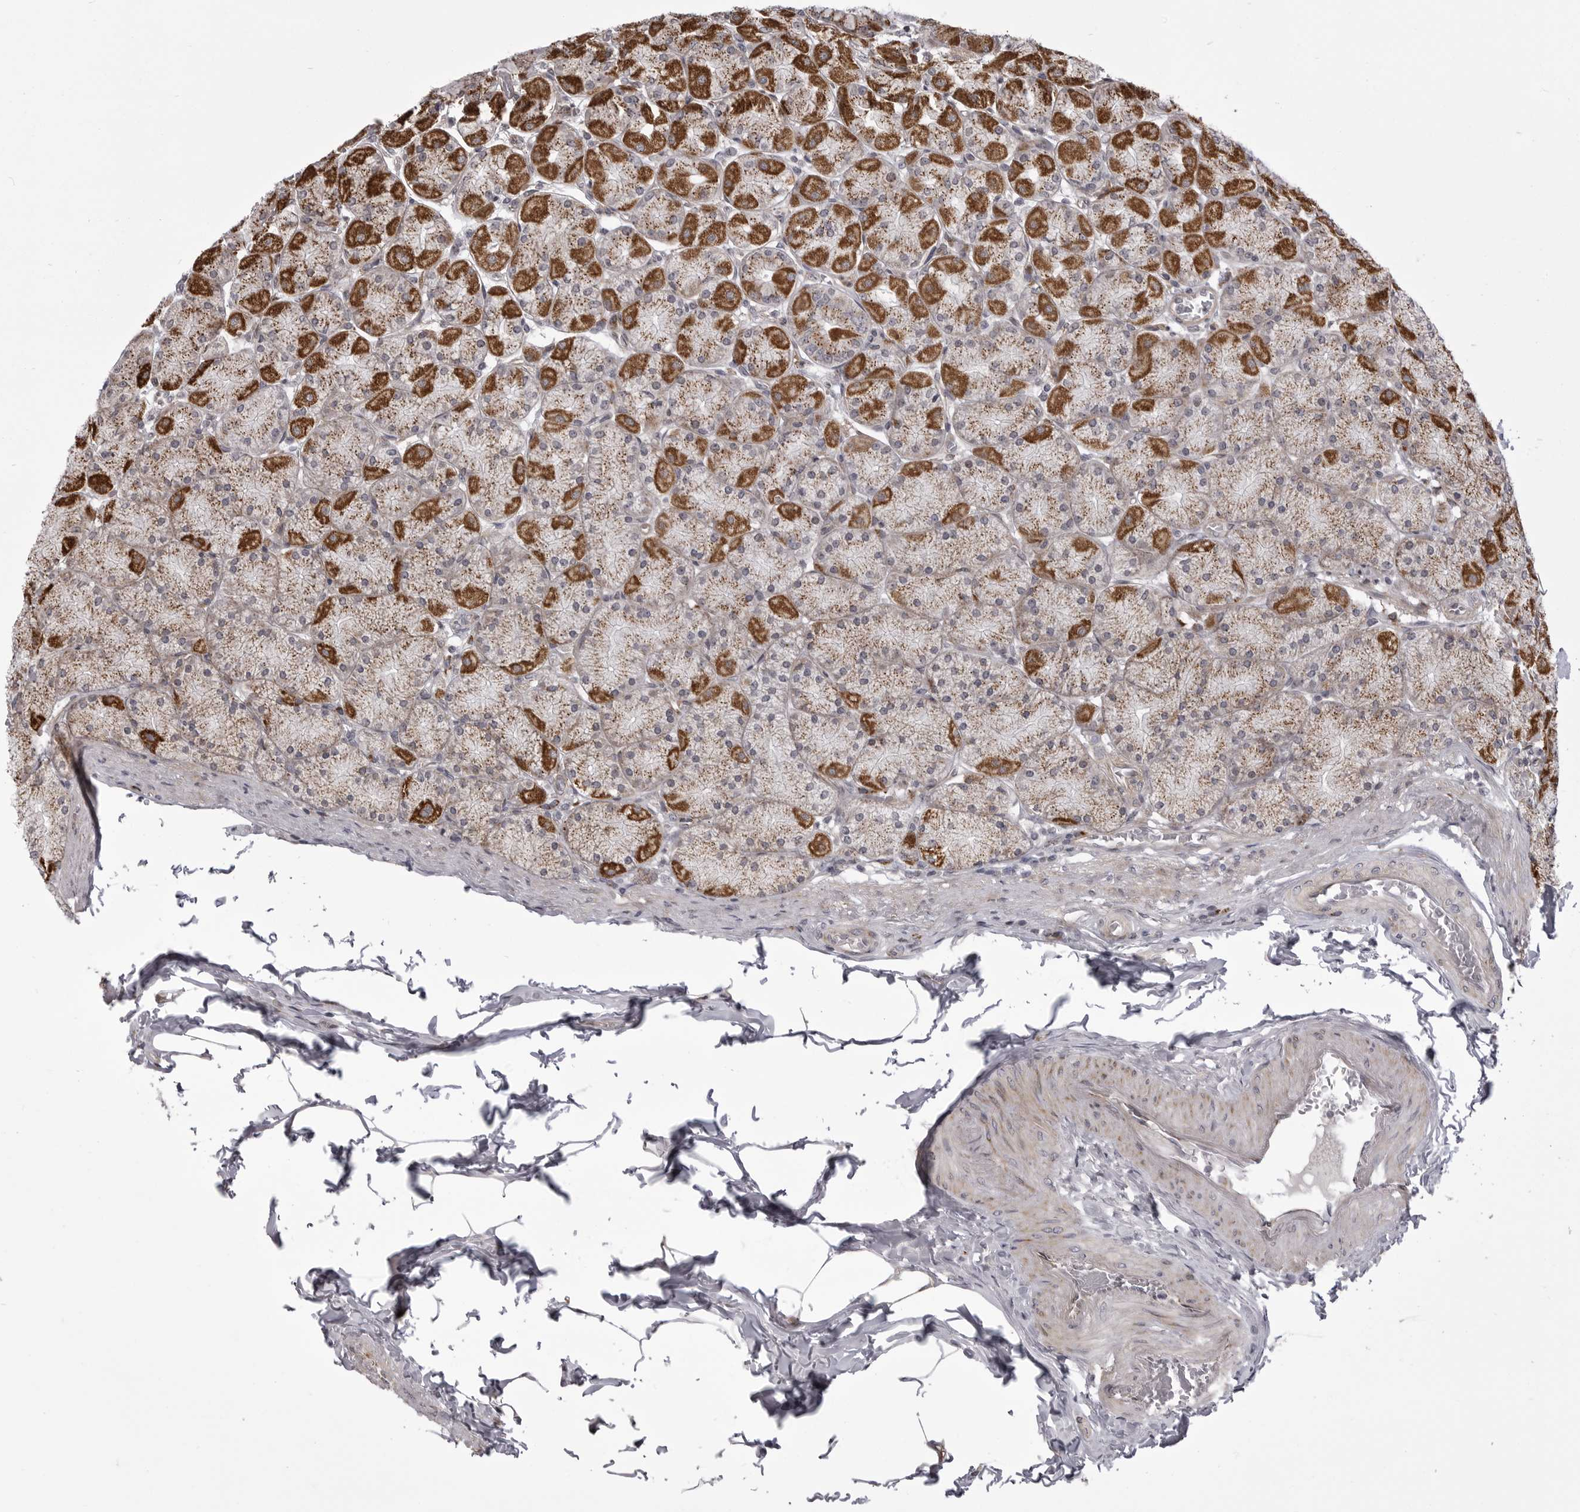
{"staining": {"intensity": "moderate", "quantity": ">75%", "location": "cytoplasmic/membranous"}, "tissue": "stomach", "cell_type": "Glandular cells", "image_type": "normal", "snomed": [{"axis": "morphology", "description": "Normal tissue, NOS"}, {"axis": "topography", "description": "Stomach, upper"}], "caption": "Protein expression analysis of normal stomach reveals moderate cytoplasmic/membranous positivity in approximately >75% of glandular cells.", "gene": "TMPRSS11F", "patient": {"sex": "female", "age": 56}}